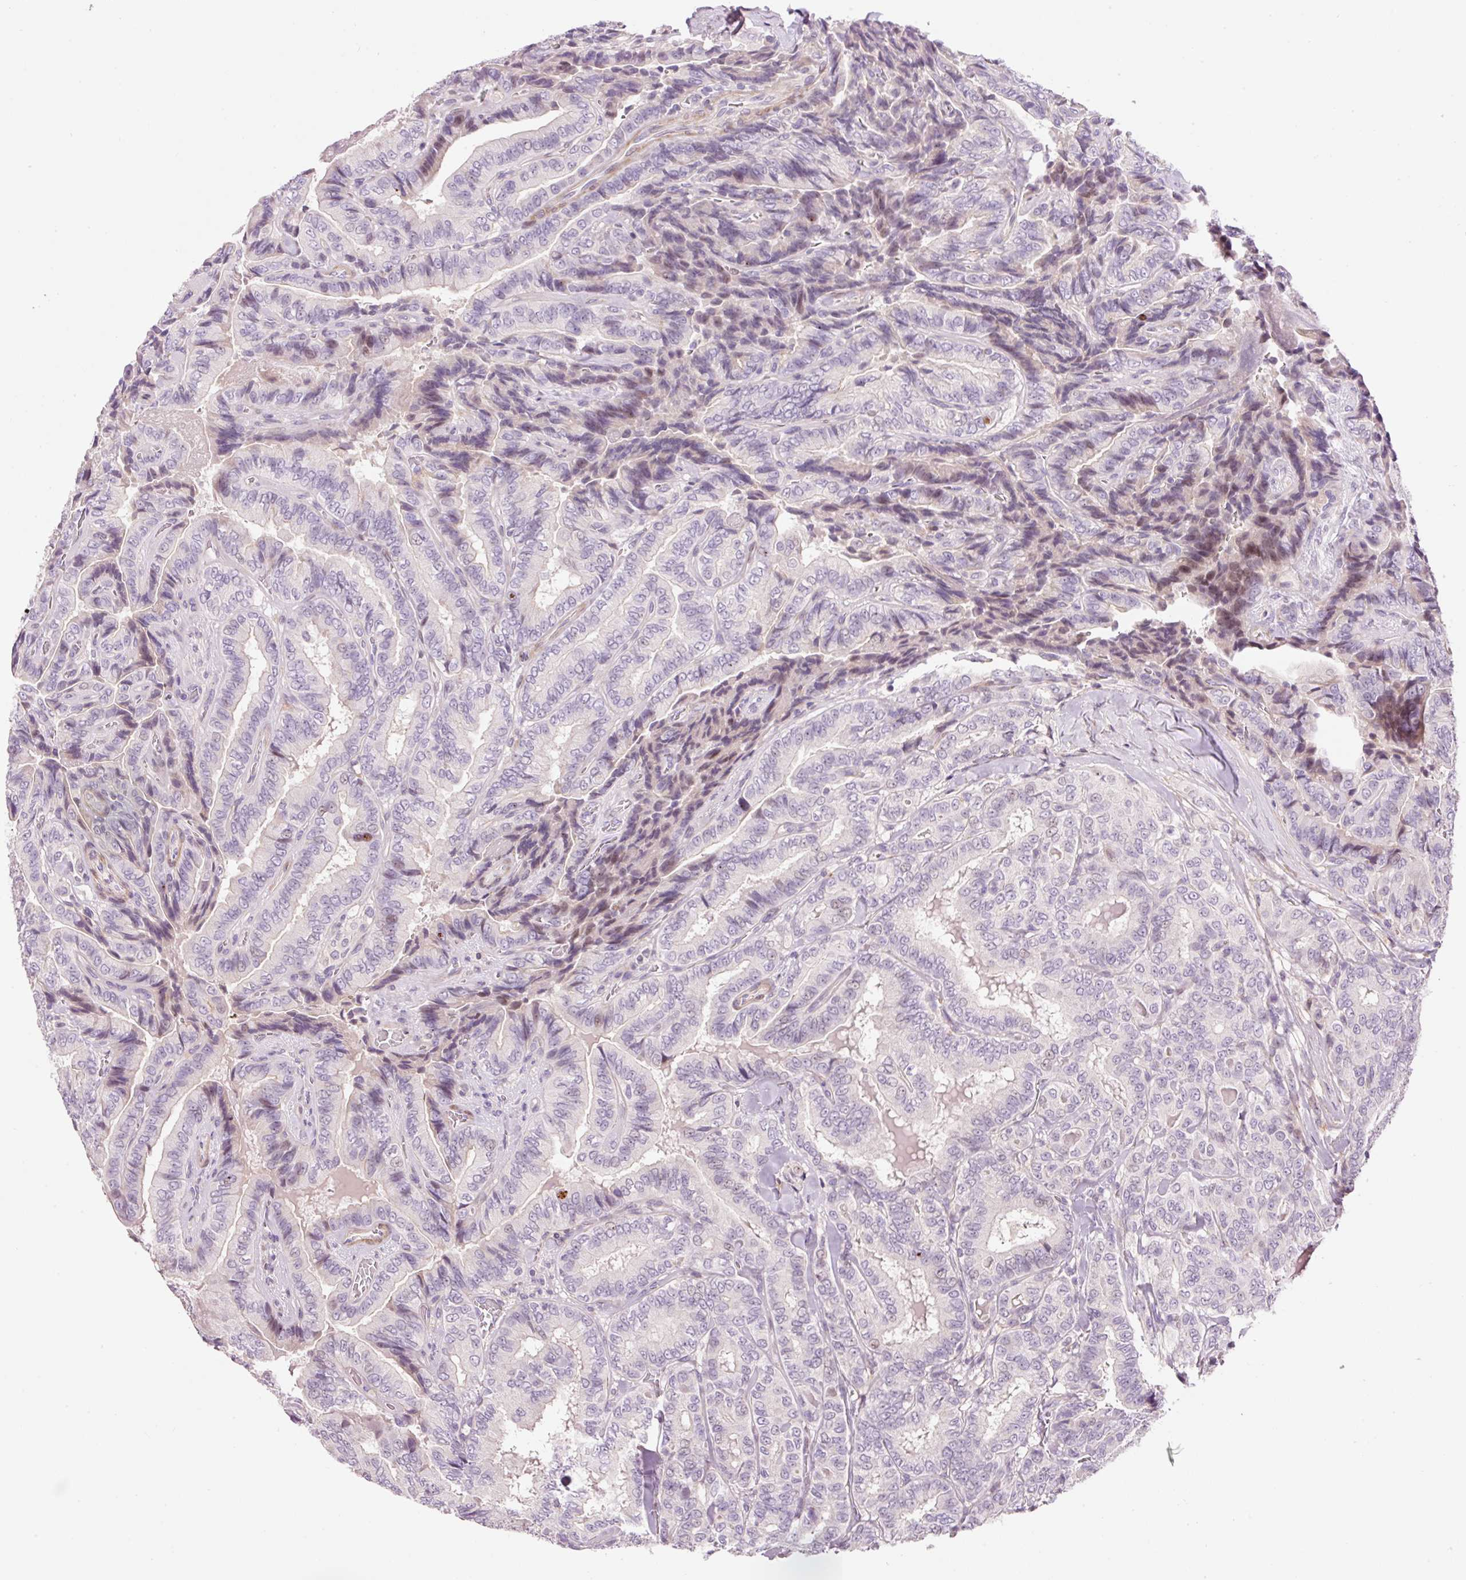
{"staining": {"intensity": "negative", "quantity": "none", "location": "none"}, "tissue": "thyroid cancer", "cell_type": "Tumor cells", "image_type": "cancer", "snomed": [{"axis": "morphology", "description": "Papillary adenocarcinoma, NOS"}, {"axis": "topography", "description": "Thyroid gland"}], "caption": "DAB immunohistochemical staining of human thyroid papillary adenocarcinoma shows no significant expression in tumor cells.", "gene": "HNF1A", "patient": {"sex": "male", "age": 61}}